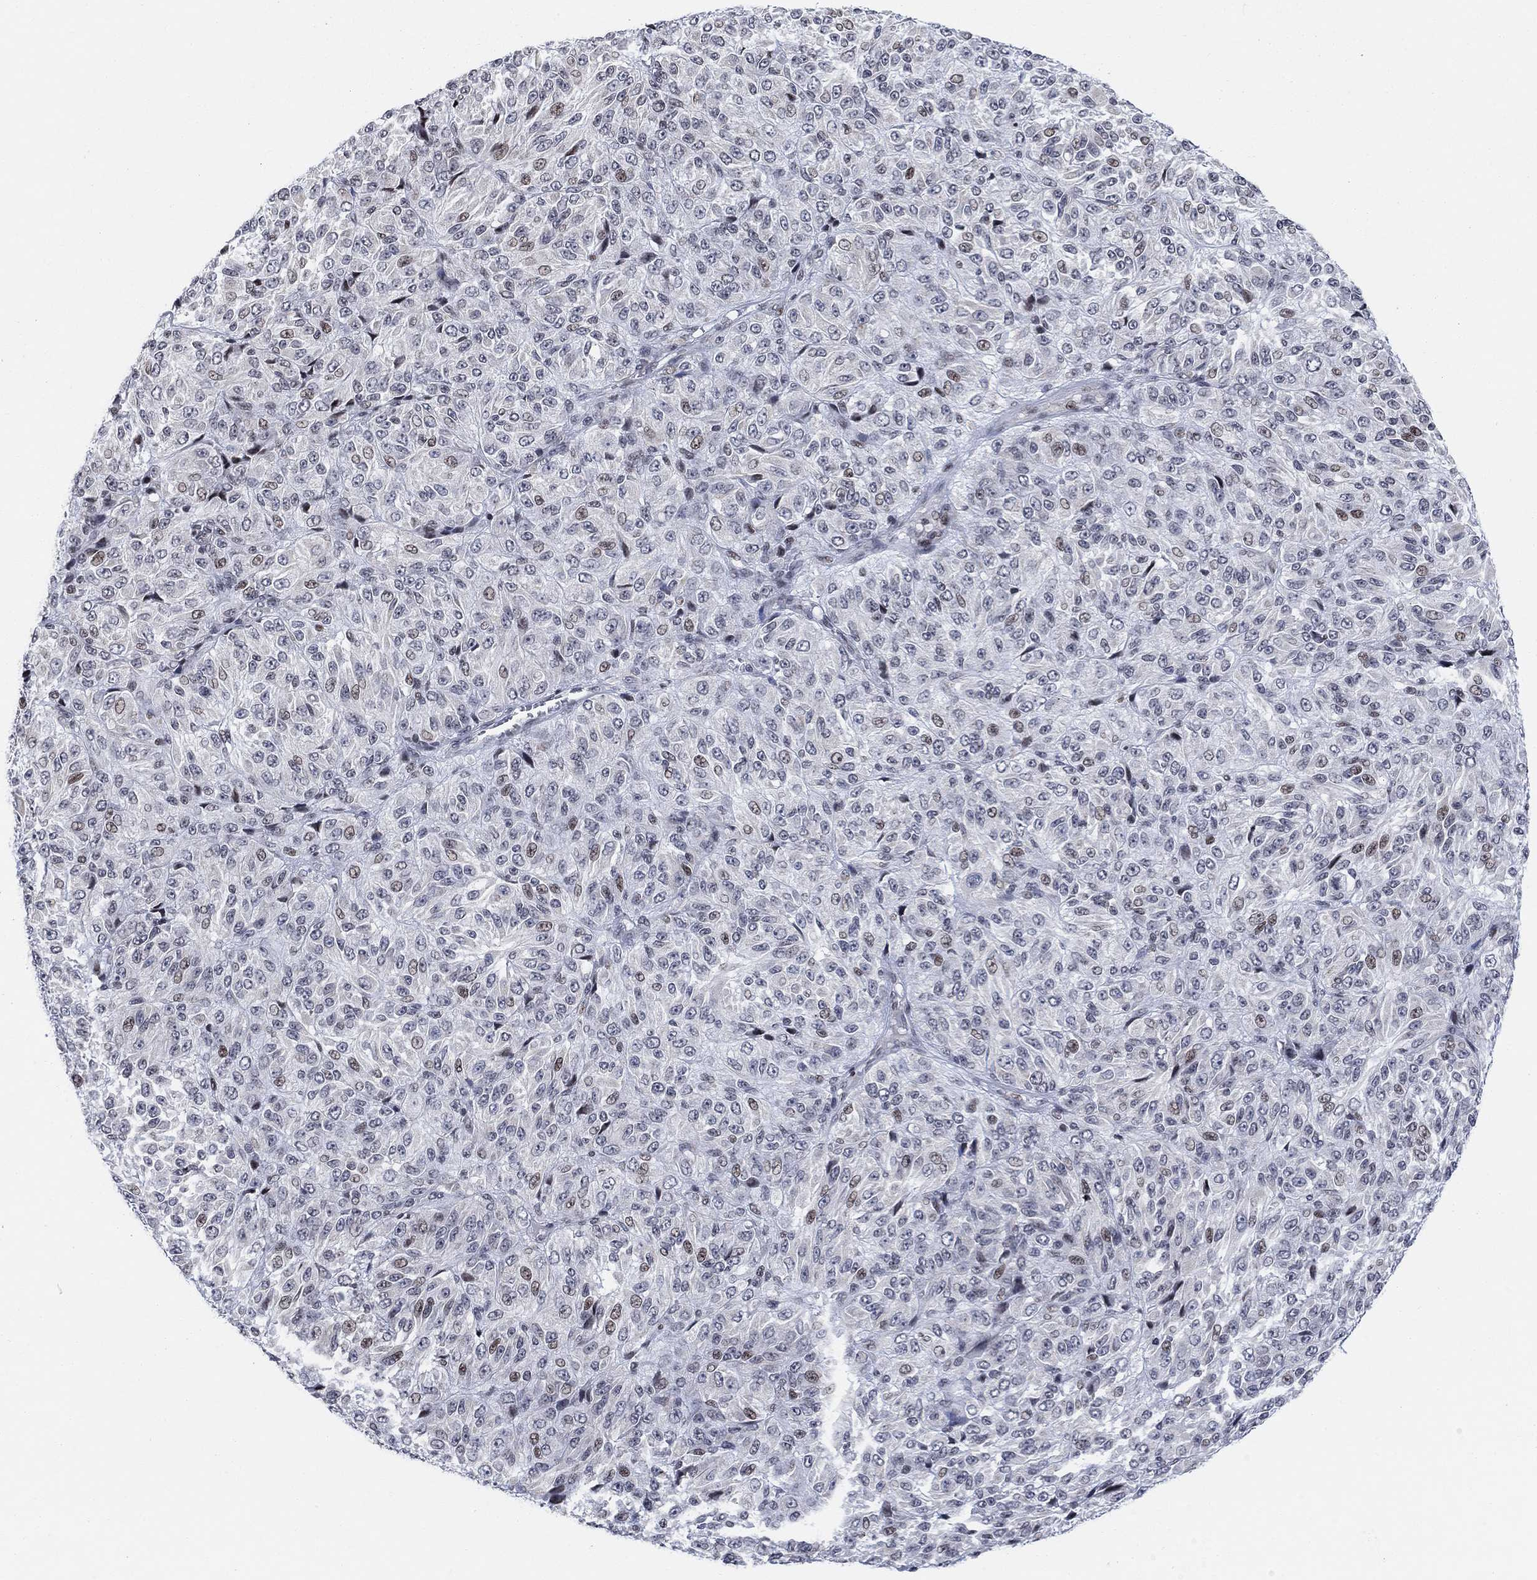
{"staining": {"intensity": "weak", "quantity": "<25%", "location": "nuclear"}, "tissue": "melanoma", "cell_type": "Tumor cells", "image_type": "cancer", "snomed": [{"axis": "morphology", "description": "Malignant melanoma, Metastatic site"}, {"axis": "topography", "description": "Brain"}], "caption": "High magnification brightfield microscopy of melanoma stained with DAB (3,3'-diaminobenzidine) (brown) and counterstained with hematoxylin (blue): tumor cells show no significant staining.", "gene": "ABHD14A", "patient": {"sex": "female", "age": 56}}